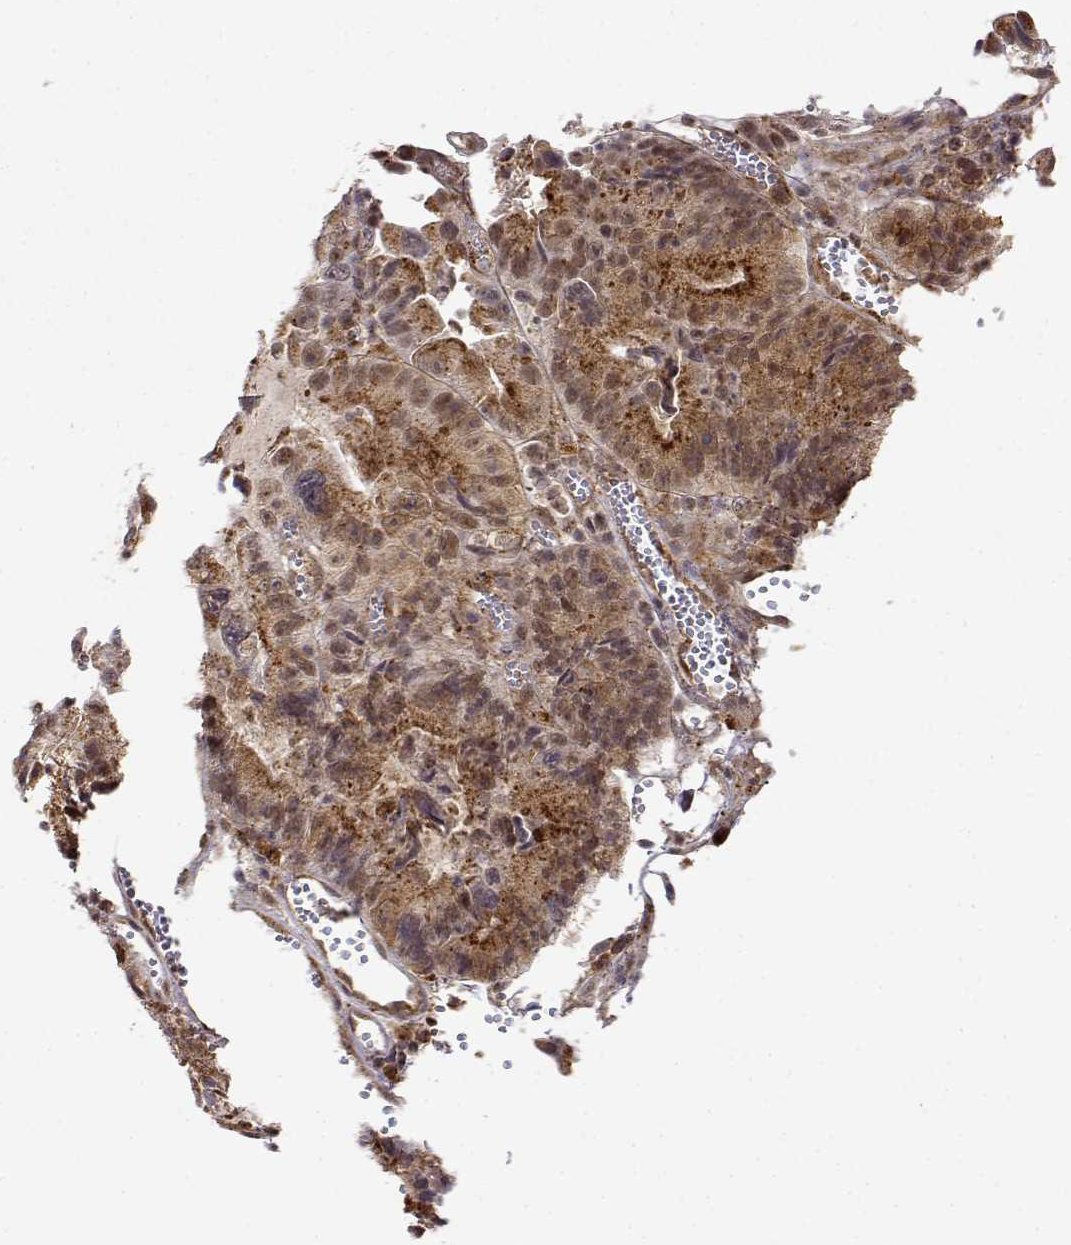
{"staining": {"intensity": "moderate", "quantity": ">75%", "location": "cytoplasmic/membranous"}, "tissue": "colorectal cancer", "cell_type": "Tumor cells", "image_type": "cancer", "snomed": [{"axis": "morphology", "description": "Adenocarcinoma, NOS"}, {"axis": "topography", "description": "Colon"}], "caption": "Immunohistochemistry of human colorectal adenocarcinoma shows medium levels of moderate cytoplasmic/membranous expression in approximately >75% of tumor cells. The protein is shown in brown color, while the nuclei are stained blue.", "gene": "RNF13", "patient": {"sex": "female", "age": 86}}